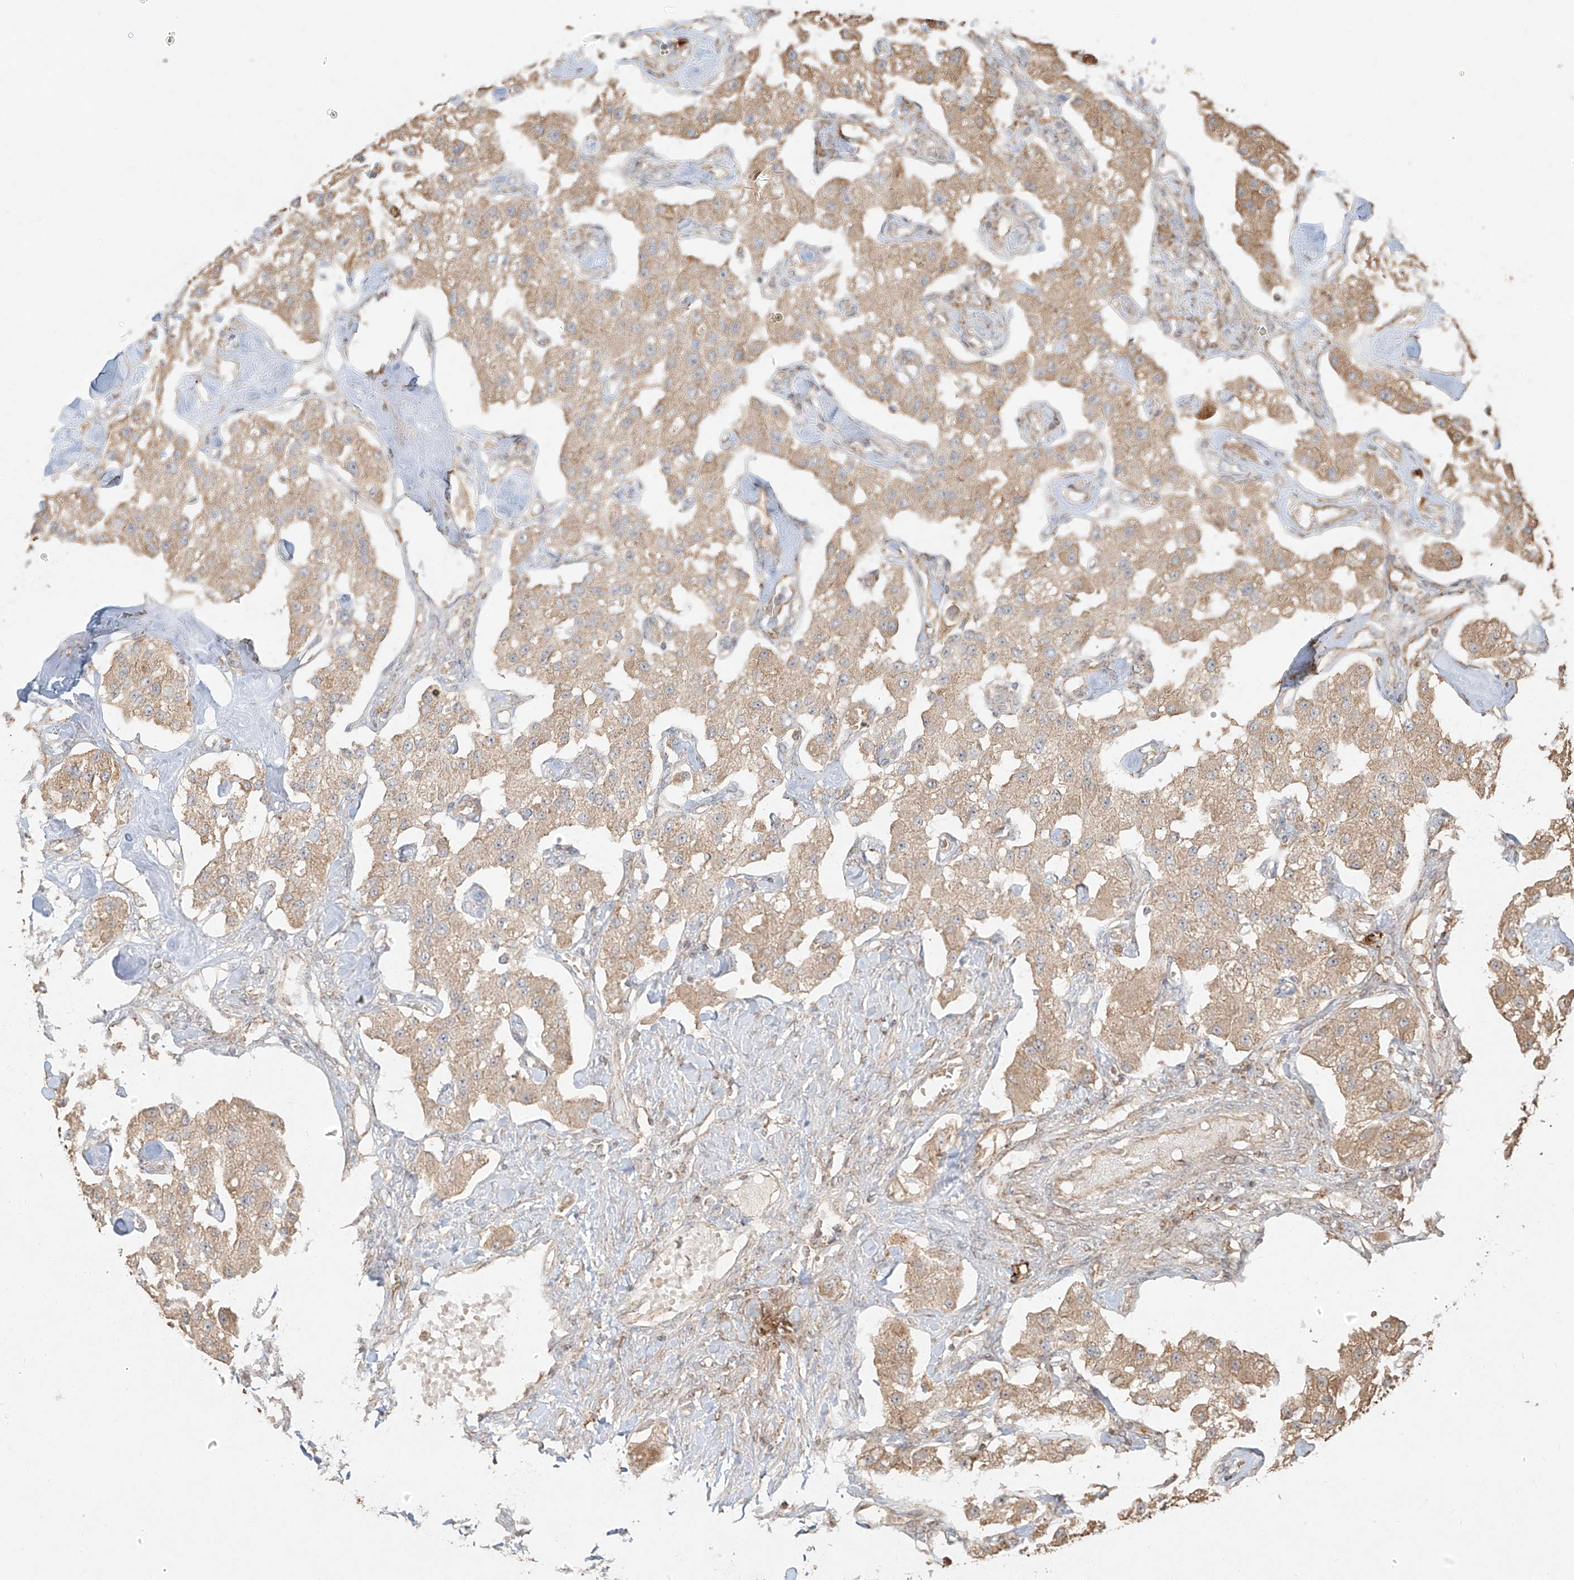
{"staining": {"intensity": "moderate", "quantity": ">75%", "location": "cytoplasmic/membranous"}, "tissue": "carcinoid", "cell_type": "Tumor cells", "image_type": "cancer", "snomed": [{"axis": "morphology", "description": "Carcinoid, malignant, NOS"}, {"axis": "topography", "description": "Pancreas"}], "caption": "Malignant carcinoid stained for a protein (brown) displays moderate cytoplasmic/membranous positive positivity in approximately >75% of tumor cells.", "gene": "EFNB1", "patient": {"sex": "male", "age": 41}}